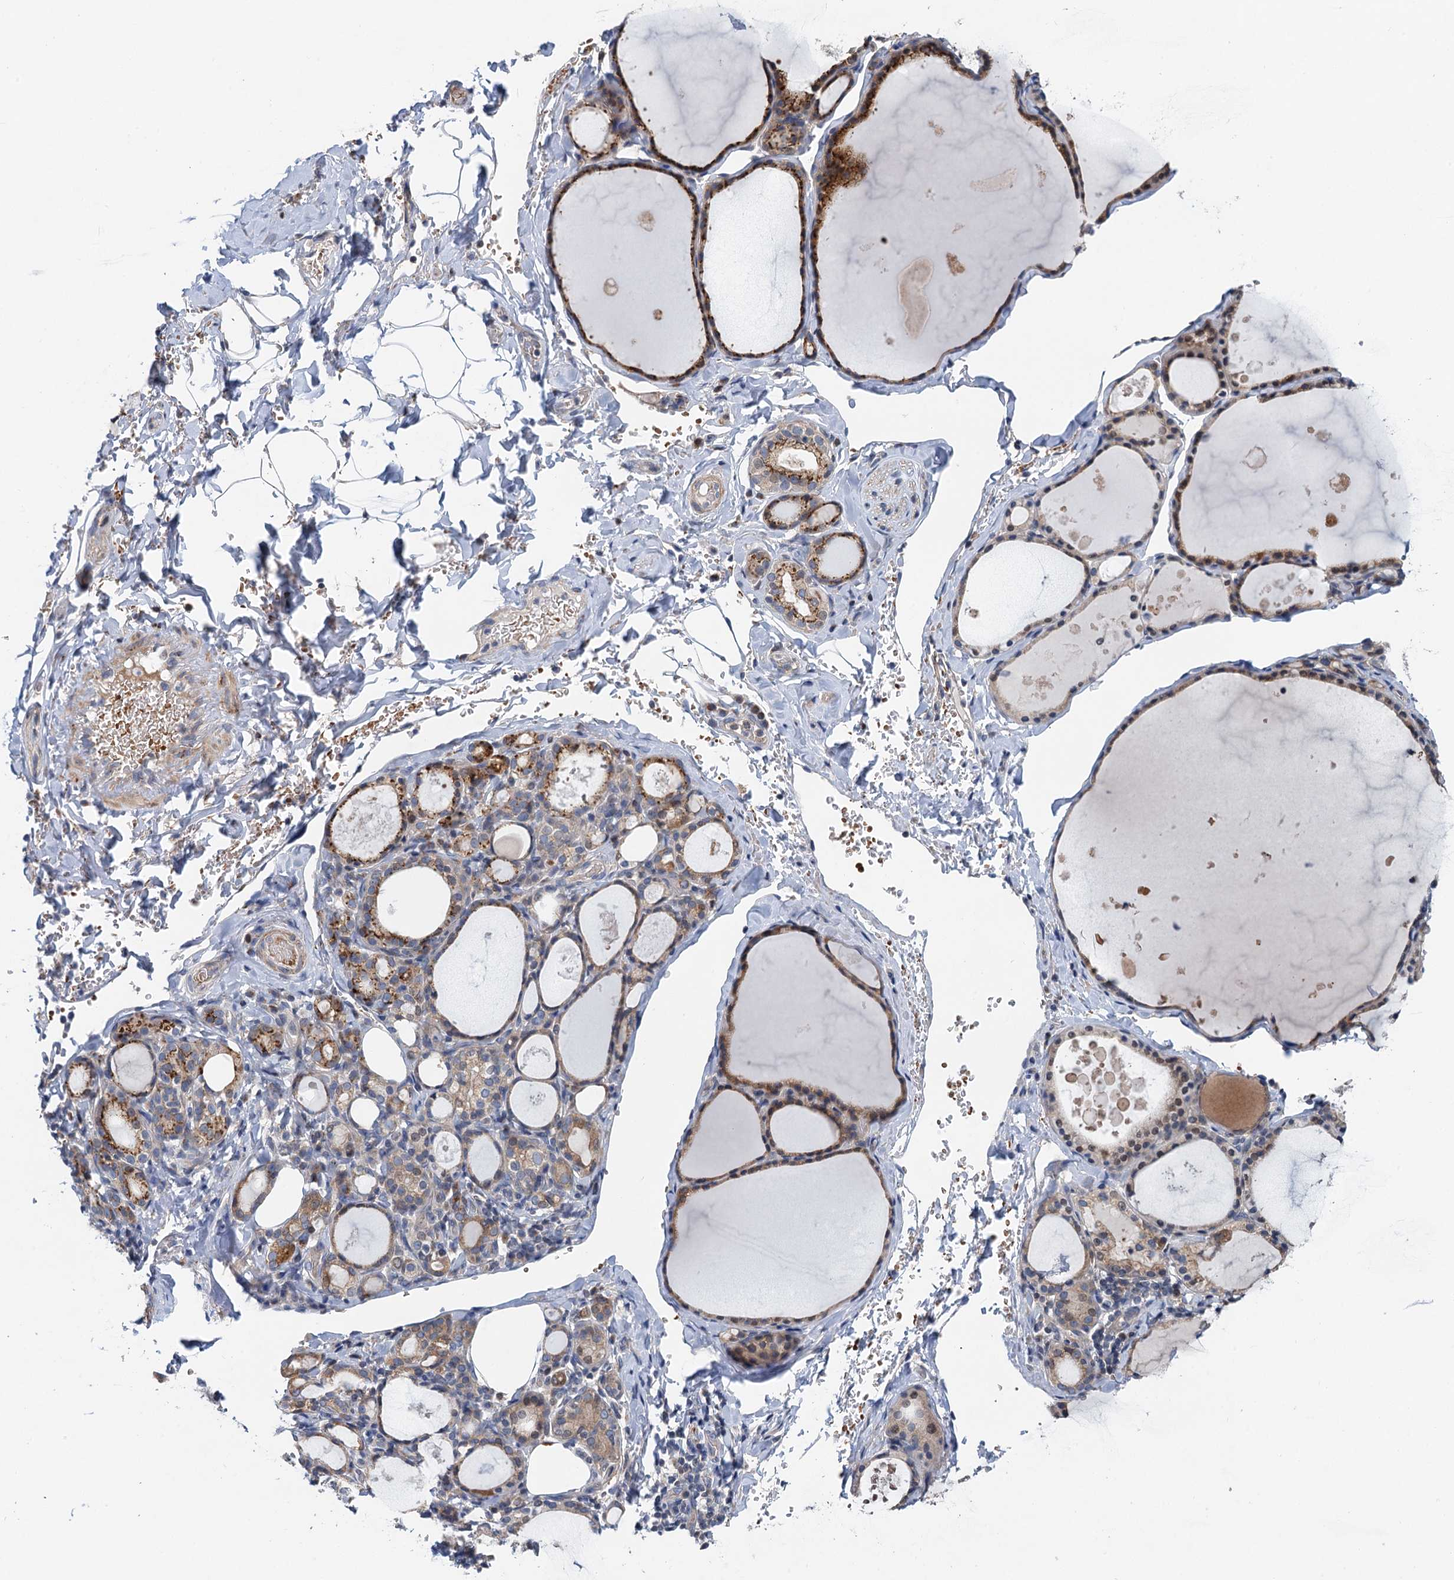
{"staining": {"intensity": "moderate", "quantity": ">75%", "location": "cytoplasmic/membranous"}, "tissue": "thyroid gland", "cell_type": "Glandular cells", "image_type": "normal", "snomed": [{"axis": "morphology", "description": "Normal tissue, NOS"}, {"axis": "topography", "description": "Thyroid gland"}], "caption": "High-magnification brightfield microscopy of unremarkable thyroid gland stained with DAB (brown) and counterstained with hematoxylin (blue). glandular cells exhibit moderate cytoplasmic/membranous positivity is identified in approximately>75% of cells.", "gene": "NBEA", "patient": {"sex": "male", "age": 56}}